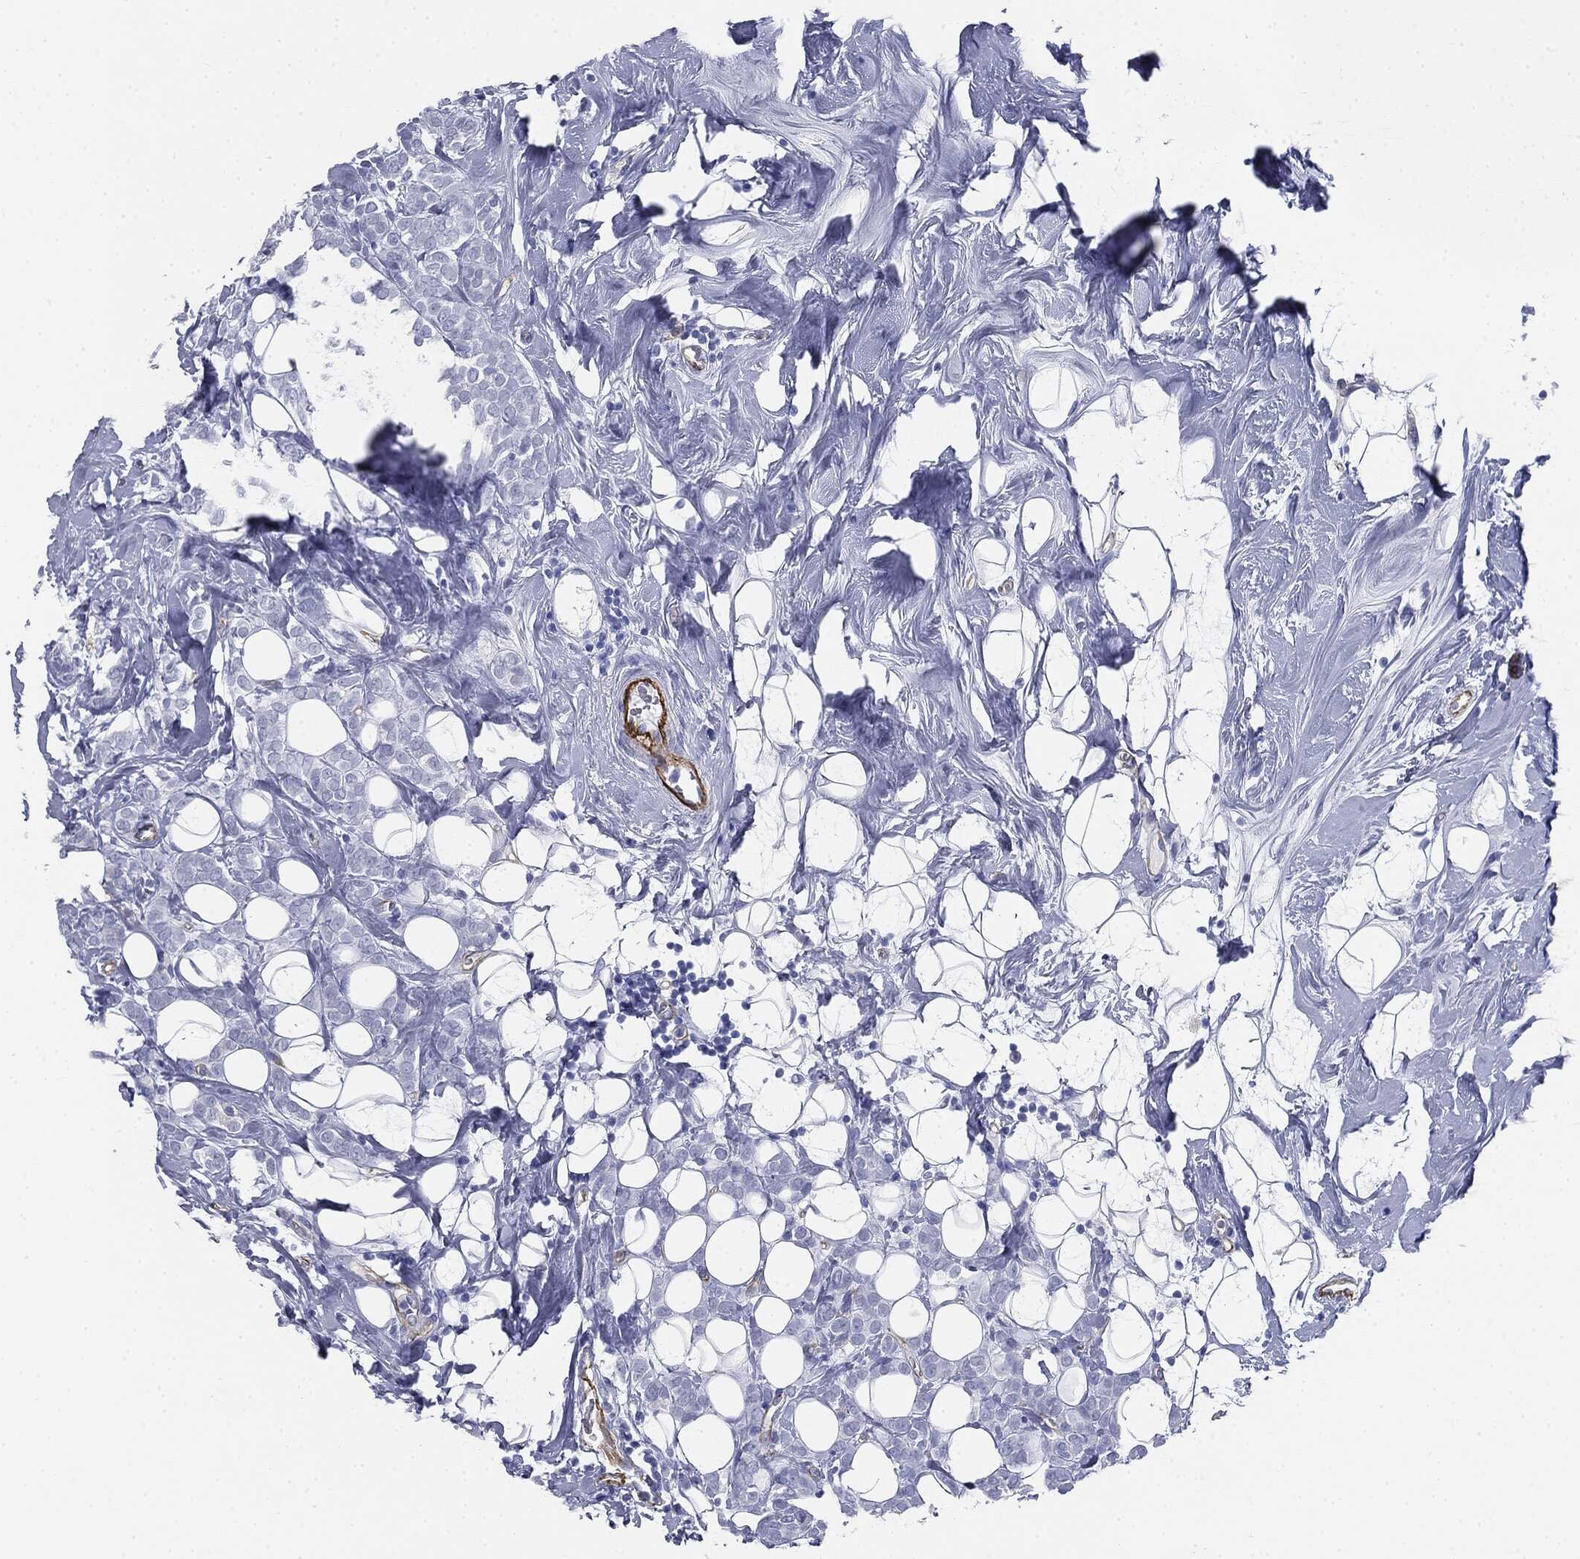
{"staining": {"intensity": "negative", "quantity": "none", "location": "none"}, "tissue": "breast cancer", "cell_type": "Tumor cells", "image_type": "cancer", "snomed": [{"axis": "morphology", "description": "Lobular carcinoma"}, {"axis": "topography", "description": "Breast"}], "caption": "High magnification brightfield microscopy of lobular carcinoma (breast) stained with DAB (3,3'-diaminobenzidine) (brown) and counterstained with hematoxylin (blue): tumor cells show no significant expression. (DAB IHC visualized using brightfield microscopy, high magnification).", "gene": "MUC5AC", "patient": {"sex": "female", "age": 49}}